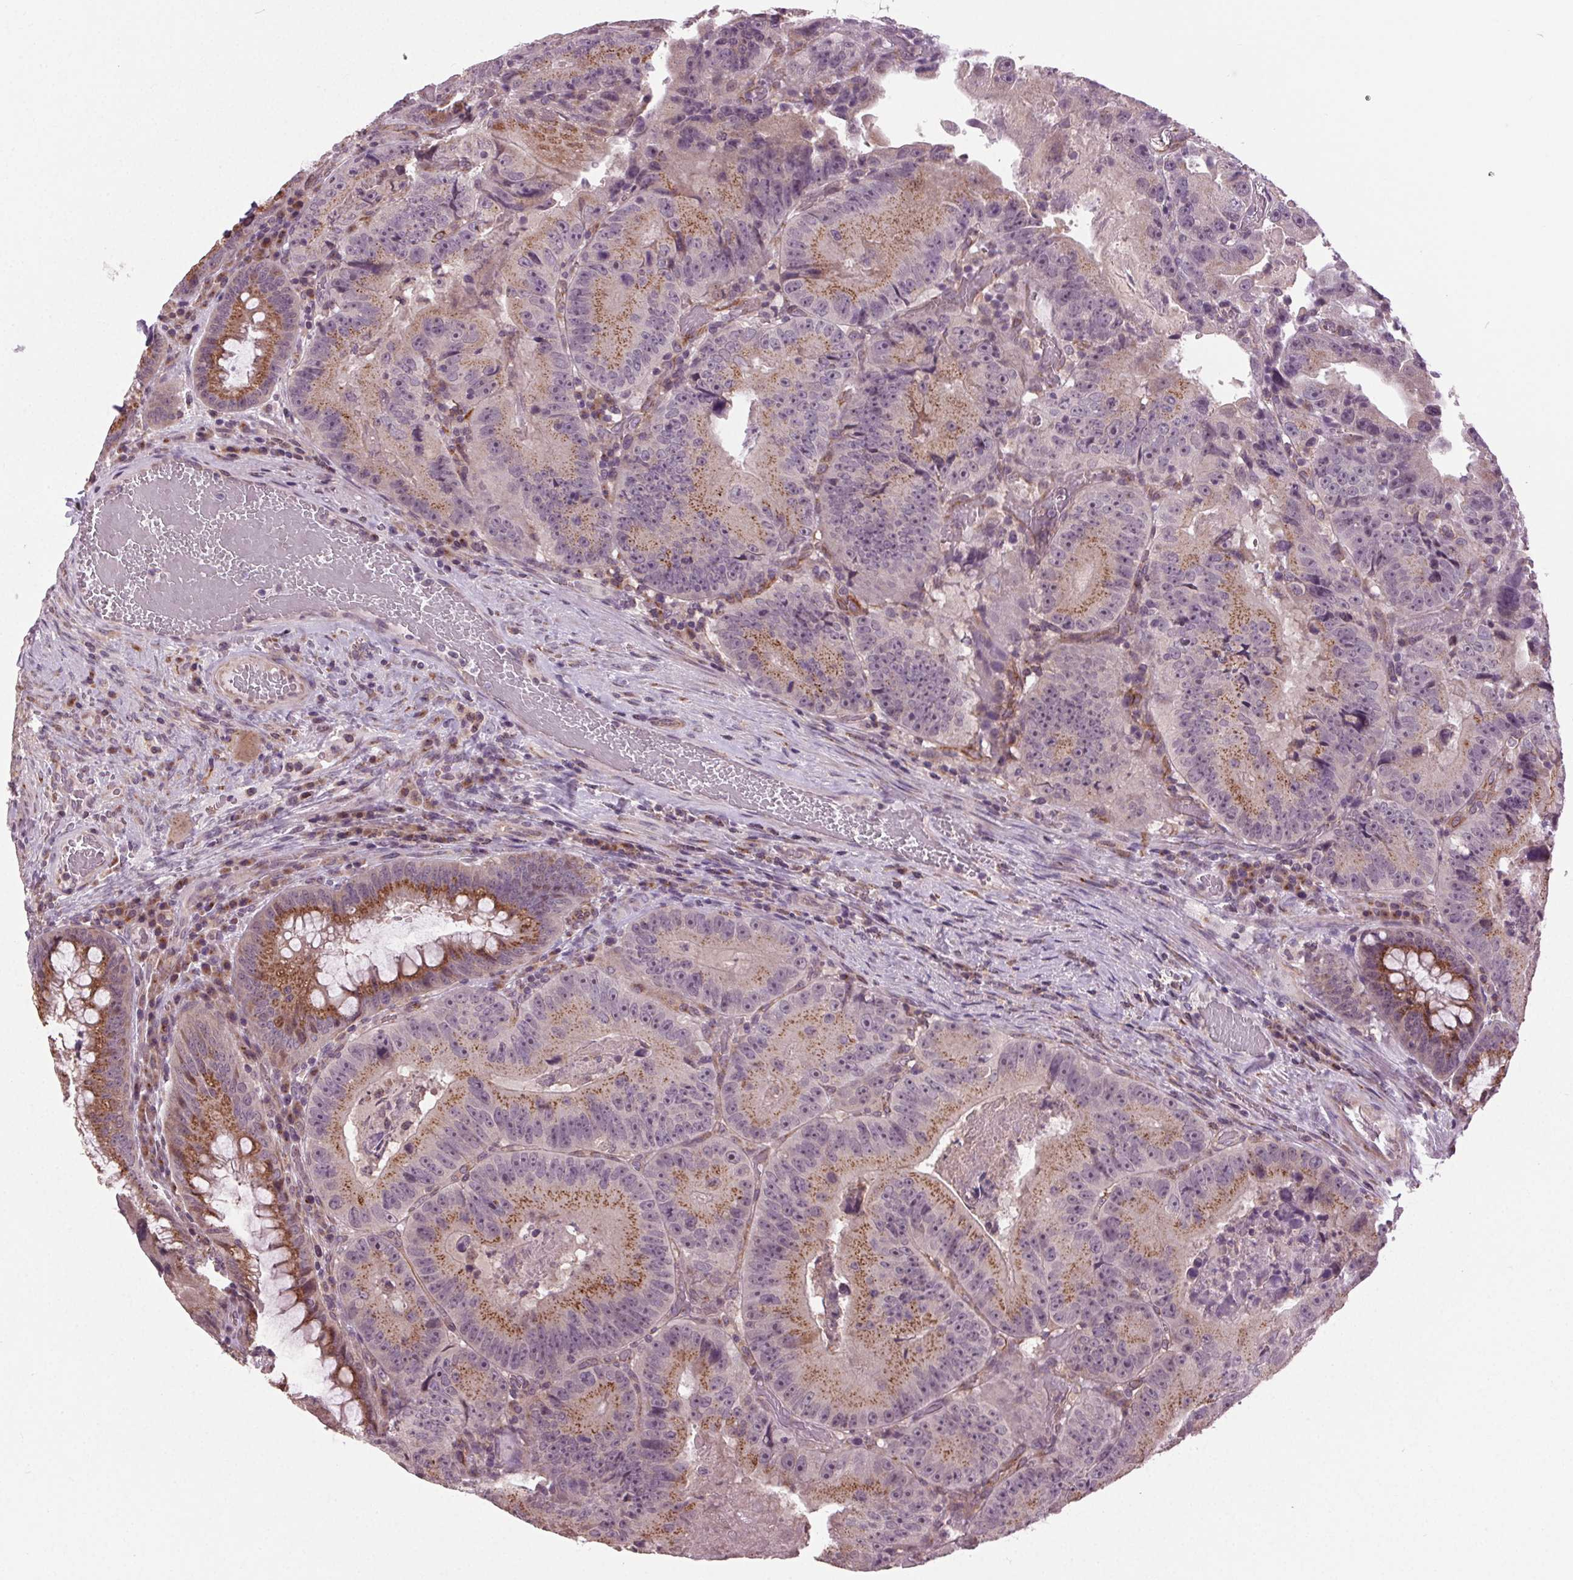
{"staining": {"intensity": "moderate", "quantity": ">75%", "location": "cytoplasmic/membranous"}, "tissue": "colorectal cancer", "cell_type": "Tumor cells", "image_type": "cancer", "snomed": [{"axis": "morphology", "description": "Adenocarcinoma, NOS"}, {"axis": "topography", "description": "Colon"}], "caption": "Moderate cytoplasmic/membranous expression for a protein is present in about >75% of tumor cells of colorectal adenocarcinoma using immunohistochemistry.", "gene": "BSDC1", "patient": {"sex": "female", "age": 86}}